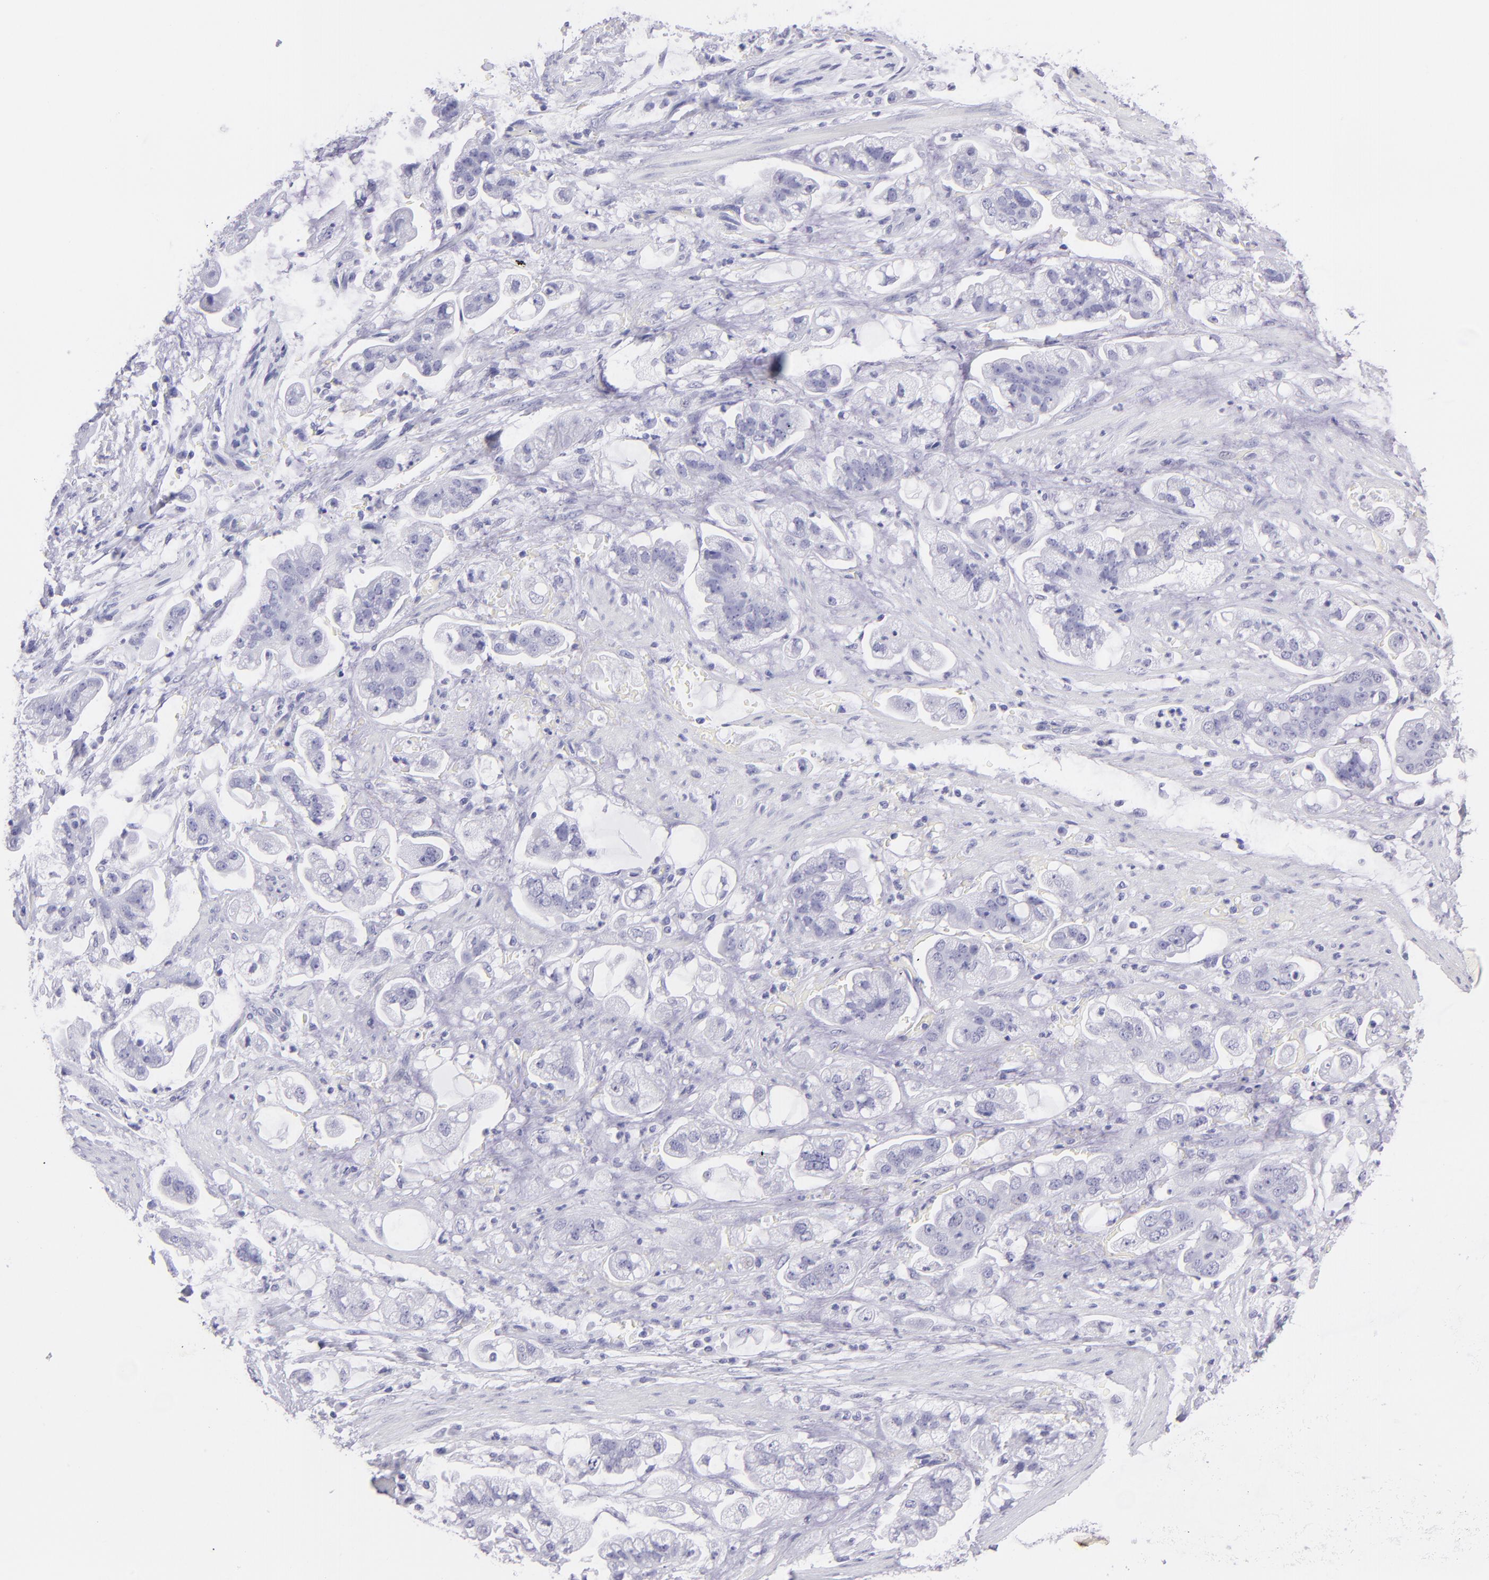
{"staining": {"intensity": "negative", "quantity": "none", "location": "none"}, "tissue": "stomach cancer", "cell_type": "Tumor cells", "image_type": "cancer", "snomed": [{"axis": "morphology", "description": "Adenocarcinoma, NOS"}, {"axis": "topography", "description": "Stomach"}], "caption": "Immunohistochemical staining of human adenocarcinoma (stomach) reveals no significant positivity in tumor cells.", "gene": "PIP", "patient": {"sex": "male", "age": 62}}